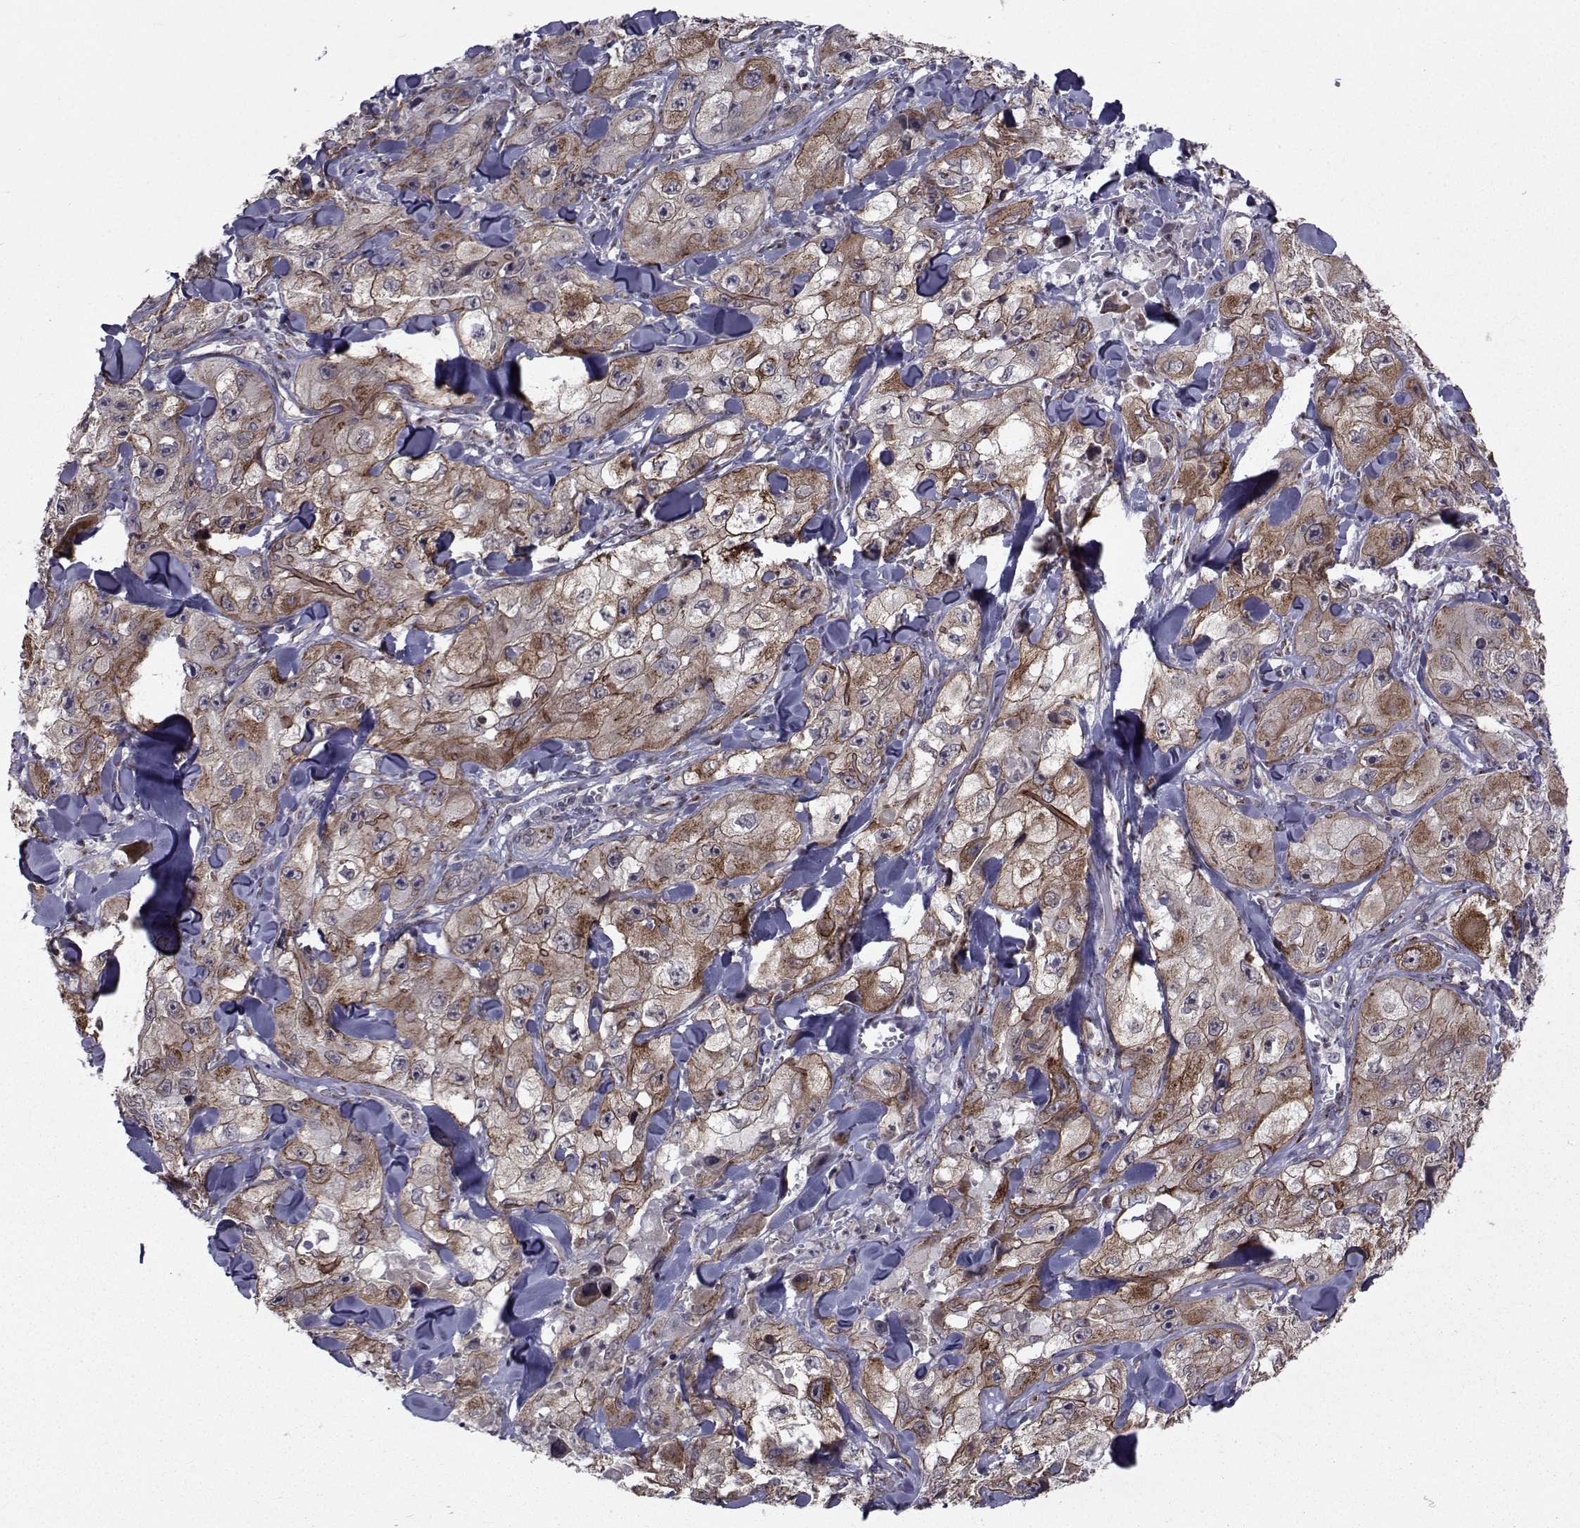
{"staining": {"intensity": "moderate", "quantity": "25%-75%", "location": "cytoplasmic/membranous"}, "tissue": "skin cancer", "cell_type": "Tumor cells", "image_type": "cancer", "snomed": [{"axis": "morphology", "description": "Squamous cell carcinoma, NOS"}, {"axis": "topography", "description": "Skin"}, {"axis": "topography", "description": "Subcutis"}], "caption": "Immunohistochemistry image of neoplastic tissue: human squamous cell carcinoma (skin) stained using IHC exhibits medium levels of moderate protein expression localized specifically in the cytoplasmic/membranous of tumor cells, appearing as a cytoplasmic/membranous brown color.", "gene": "ATP6V1C2", "patient": {"sex": "male", "age": 73}}